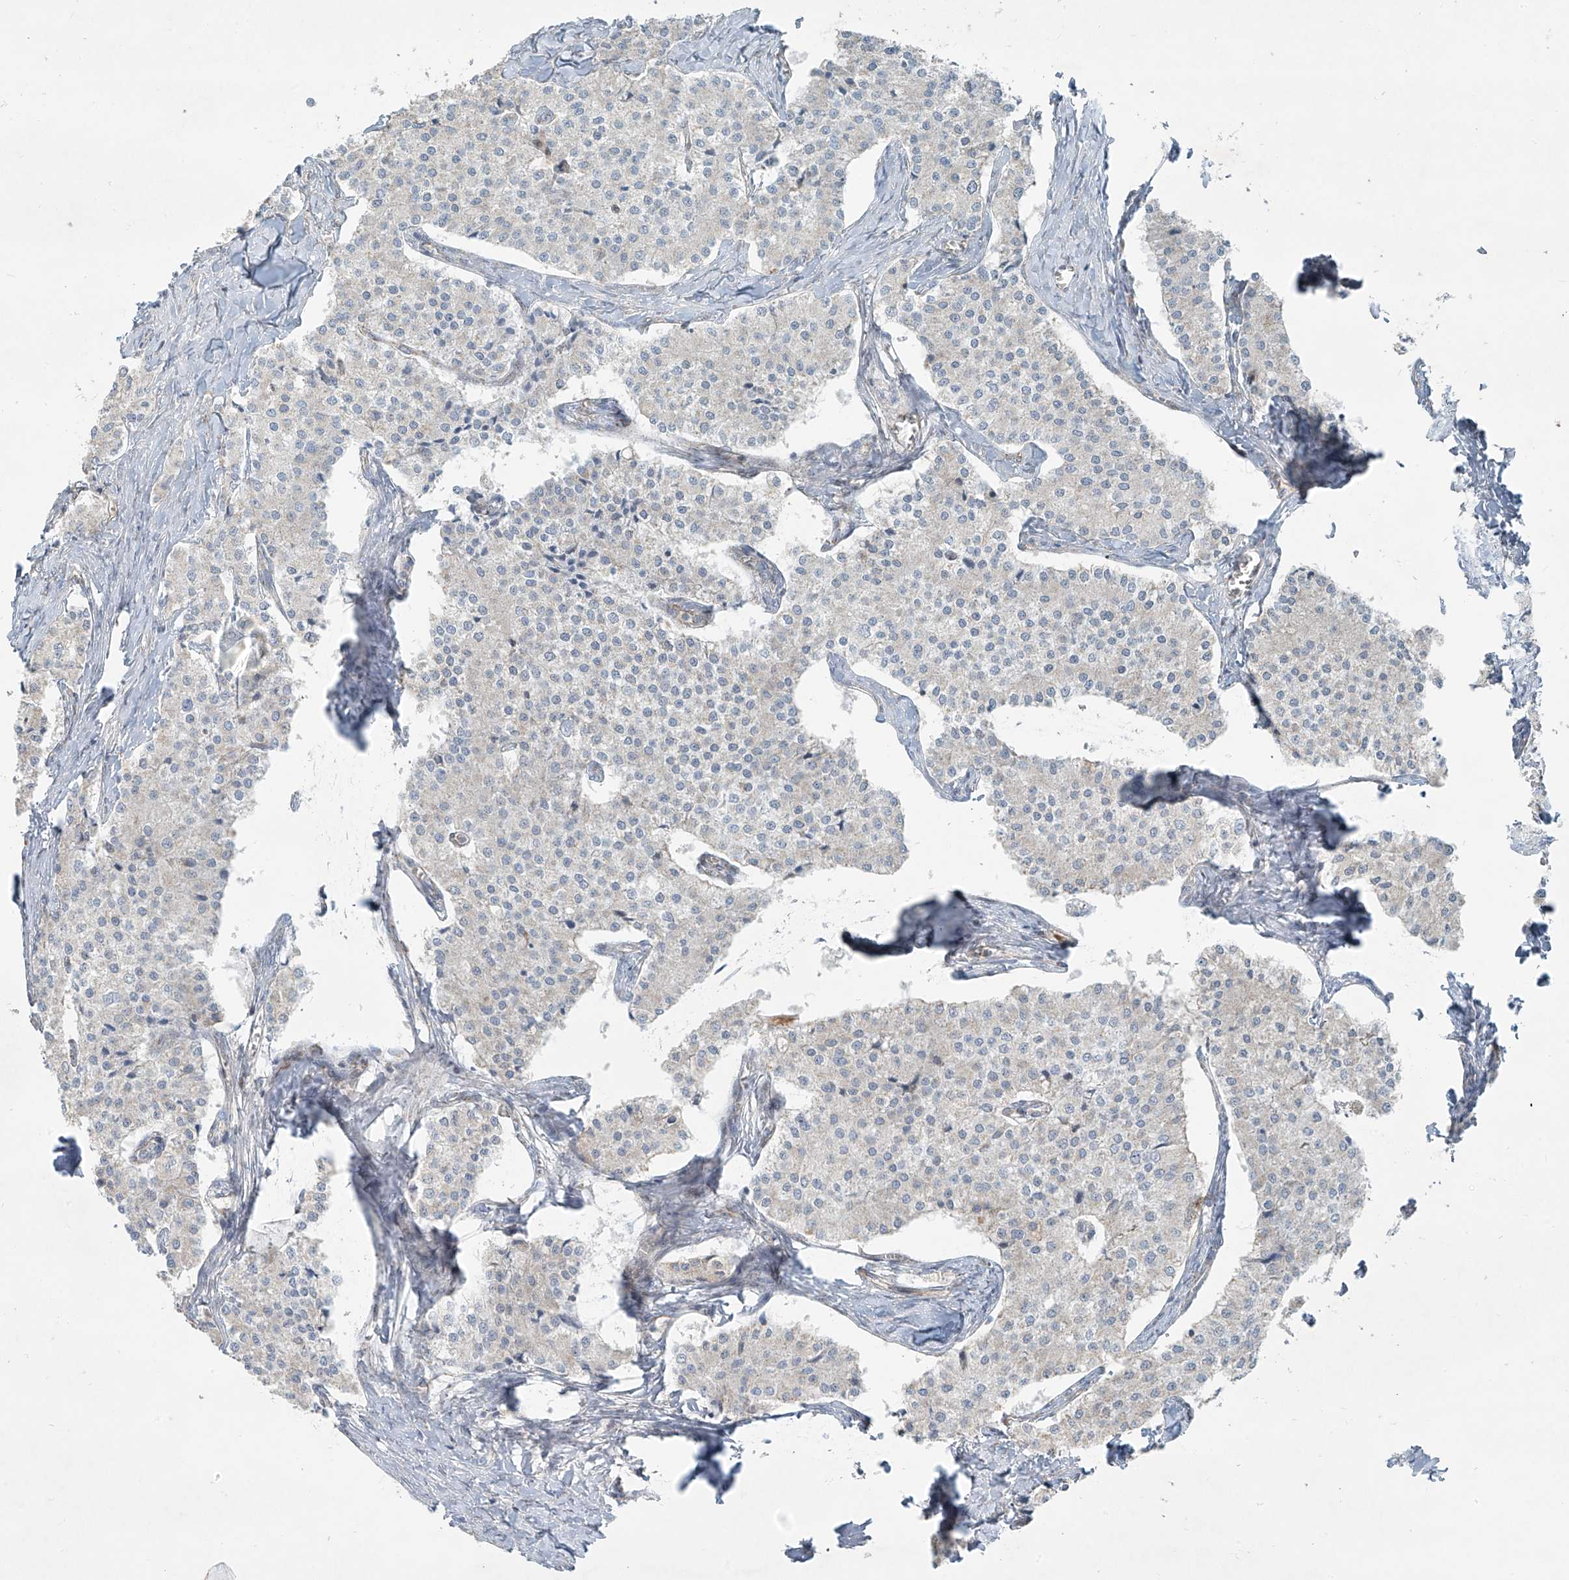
{"staining": {"intensity": "negative", "quantity": "none", "location": "none"}, "tissue": "carcinoid", "cell_type": "Tumor cells", "image_type": "cancer", "snomed": [{"axis": "morphology", "description": "Carcinoid, malignant, NOS"}, {"axis": "topography", "description": "Colon"}], "caption": "The photomicrograph shows no significant expression in tumor cells of malignant carcinoid.", "gene": "SMDT1", "patient": {"sex": "female", "age": 52}}